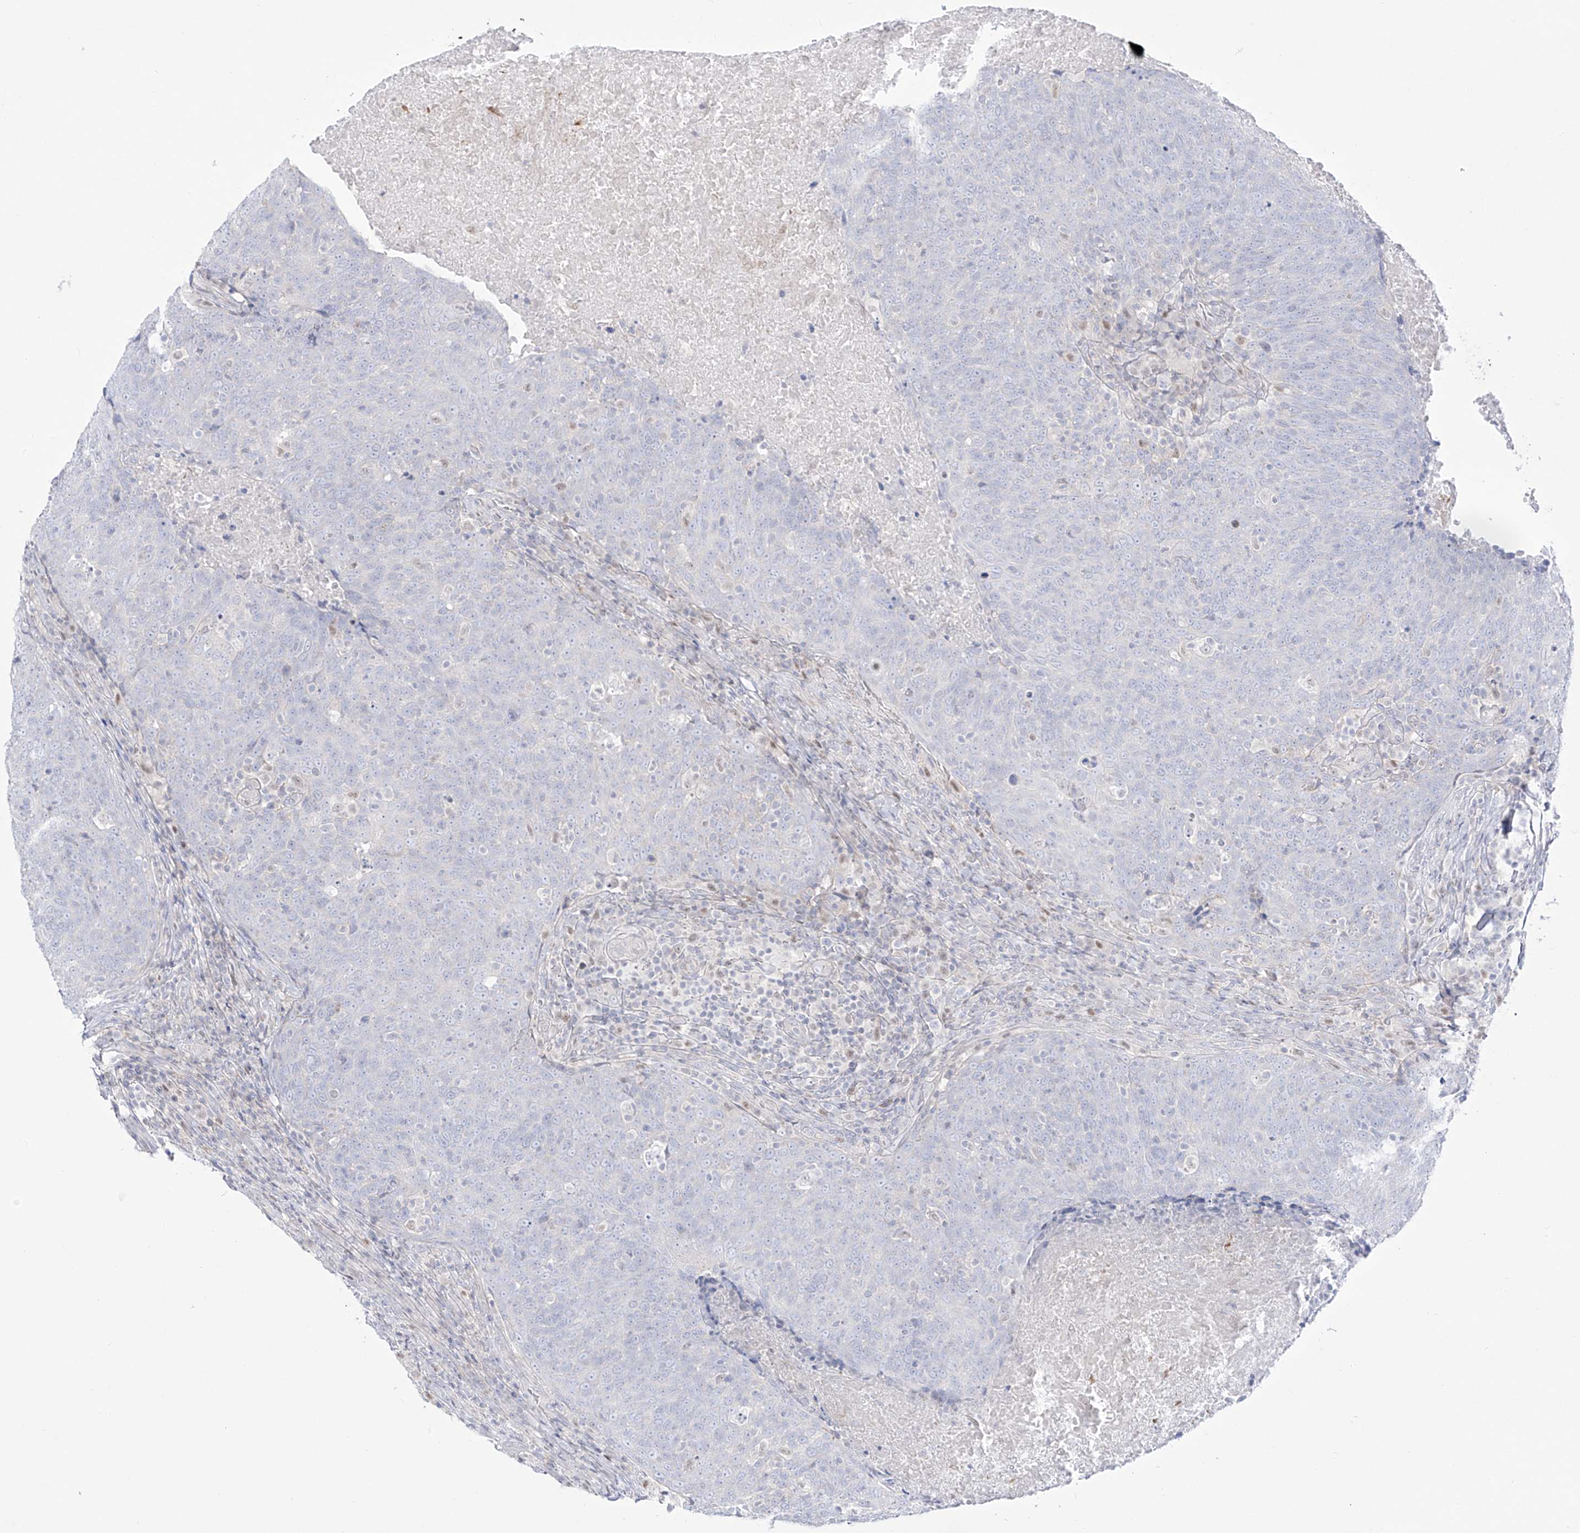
{"staining": {"intensity": "negative", "quantity": "none", "location": "none"}, "tissue": "head and neck cancer", "cell_type": "Tumor cells", "image_type": "cancer", "snomed": [{"axis": "morphology", "description": "Squamous cell carcinoma, NOS"}, {"axis": "morphology", "description": "Squamous cell carcinoma, metastatic, NOS"}, {"axis": "topography", "description": "Lymph node"}, {"axis": "topography", "description": "Head-Neck"}], "caption": "An image of human head and neck cancer (metastatic squamous cell carcinoma) is negative for staining in tumor cells.", "gene": "DMKN", "patient": {"sex": "male", "age": 62}}